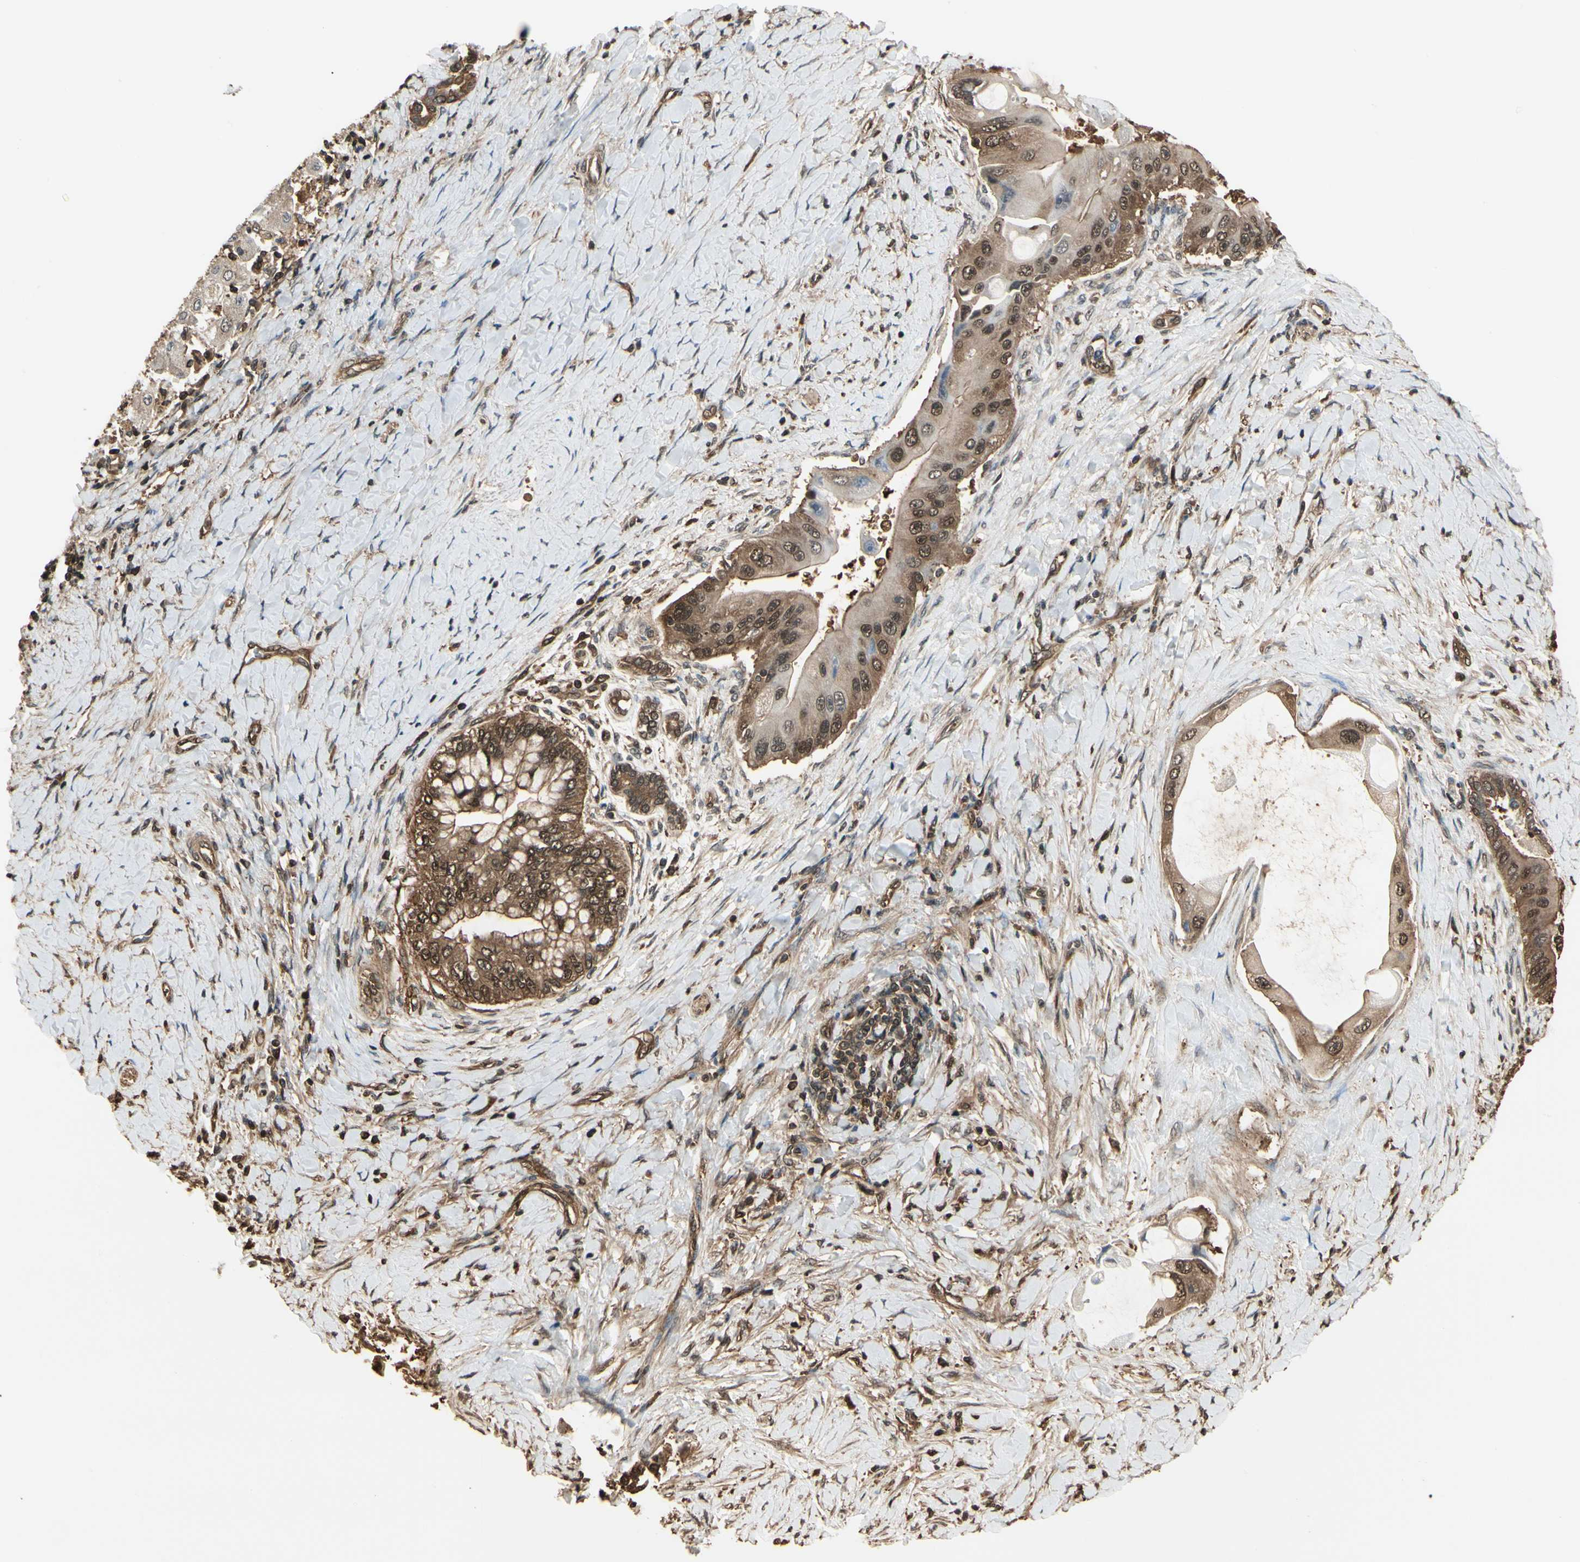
{"staining": {"intensity": "strong", "quantity": ">75%", "location": "cytoplasmic/membranous,nuclear"}, "tissue": "liver cancer", "cell_type": "Tumor cells", "image_type": "cancer", "snomed": [{"axis": "morphology", "description": "Normal tissue, NOS"}, {"axis": "morphology", "description": "Cholangiocarcinoma"}, {"axis": "topography", "description": "Liver"}, {"axis": "topography", "description": "Peripheral nerve tissue"}], "caption": "Strong cytoplasmic/membranous and nuclear positivity for a protein is present in approximately >75% of tumor cells of liver cholangiocarcinoma using immunohistochemistry.", "gene": "YWHAE", "patient": {"sex": "male", "age": 50}}